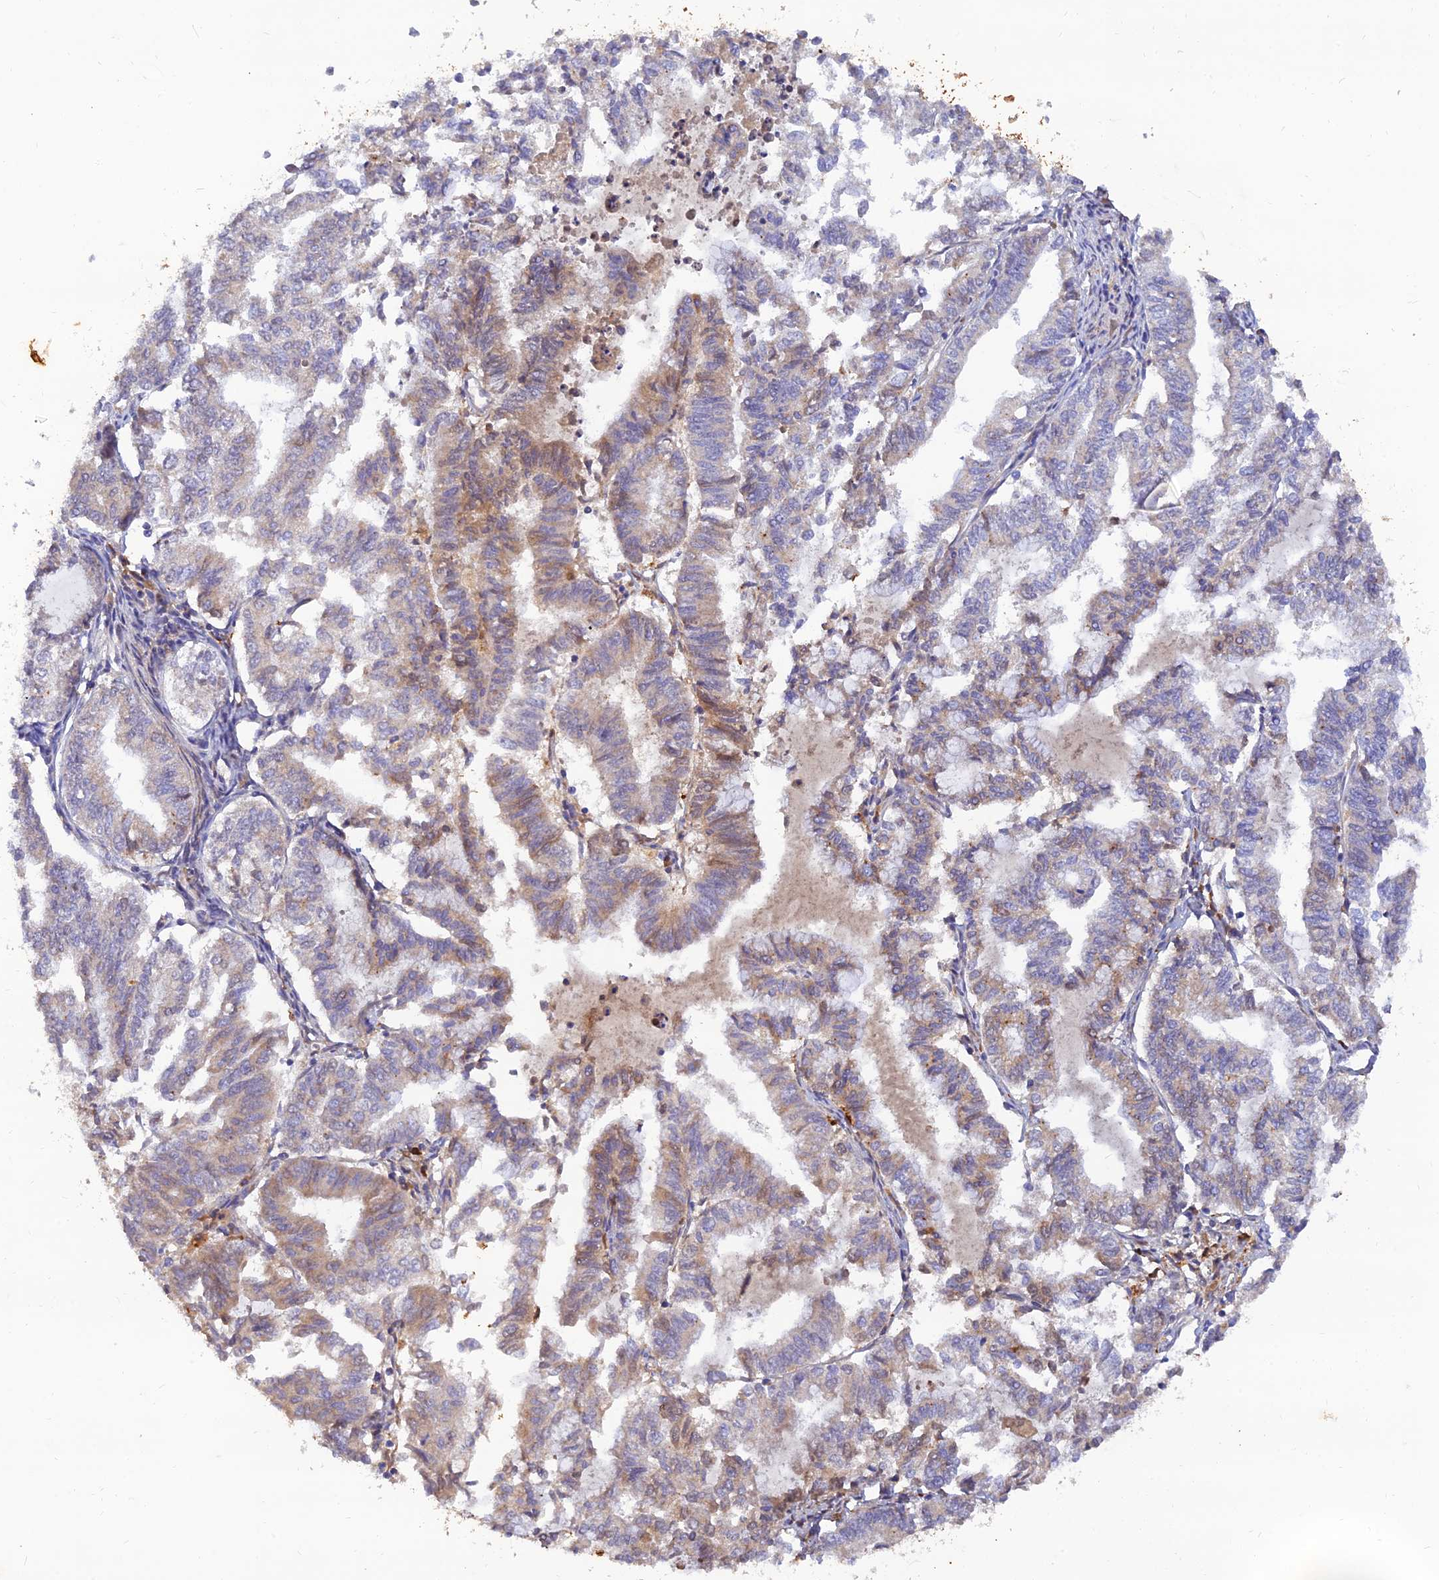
{"staining": {"intensity": "moderate", "quantity": "<25%", "location": "cytoplasmic/membranous"}, "tissue": "endometrial cancer", "cell_type": "Tumor cells", "image_type": "cancer", "snomed": [{"axis": "morphology", "description": "Adenocarcinoma, NOS"}, {"axis": "topography", "description": "Endometrium"}], "caption": "Endometrial cancer (adenocarcinoma) stained with a protein marker shows moderate staining in tumor cells.", "gene": "ACSM5", "patient": {"sex": "female", "age": 79}}